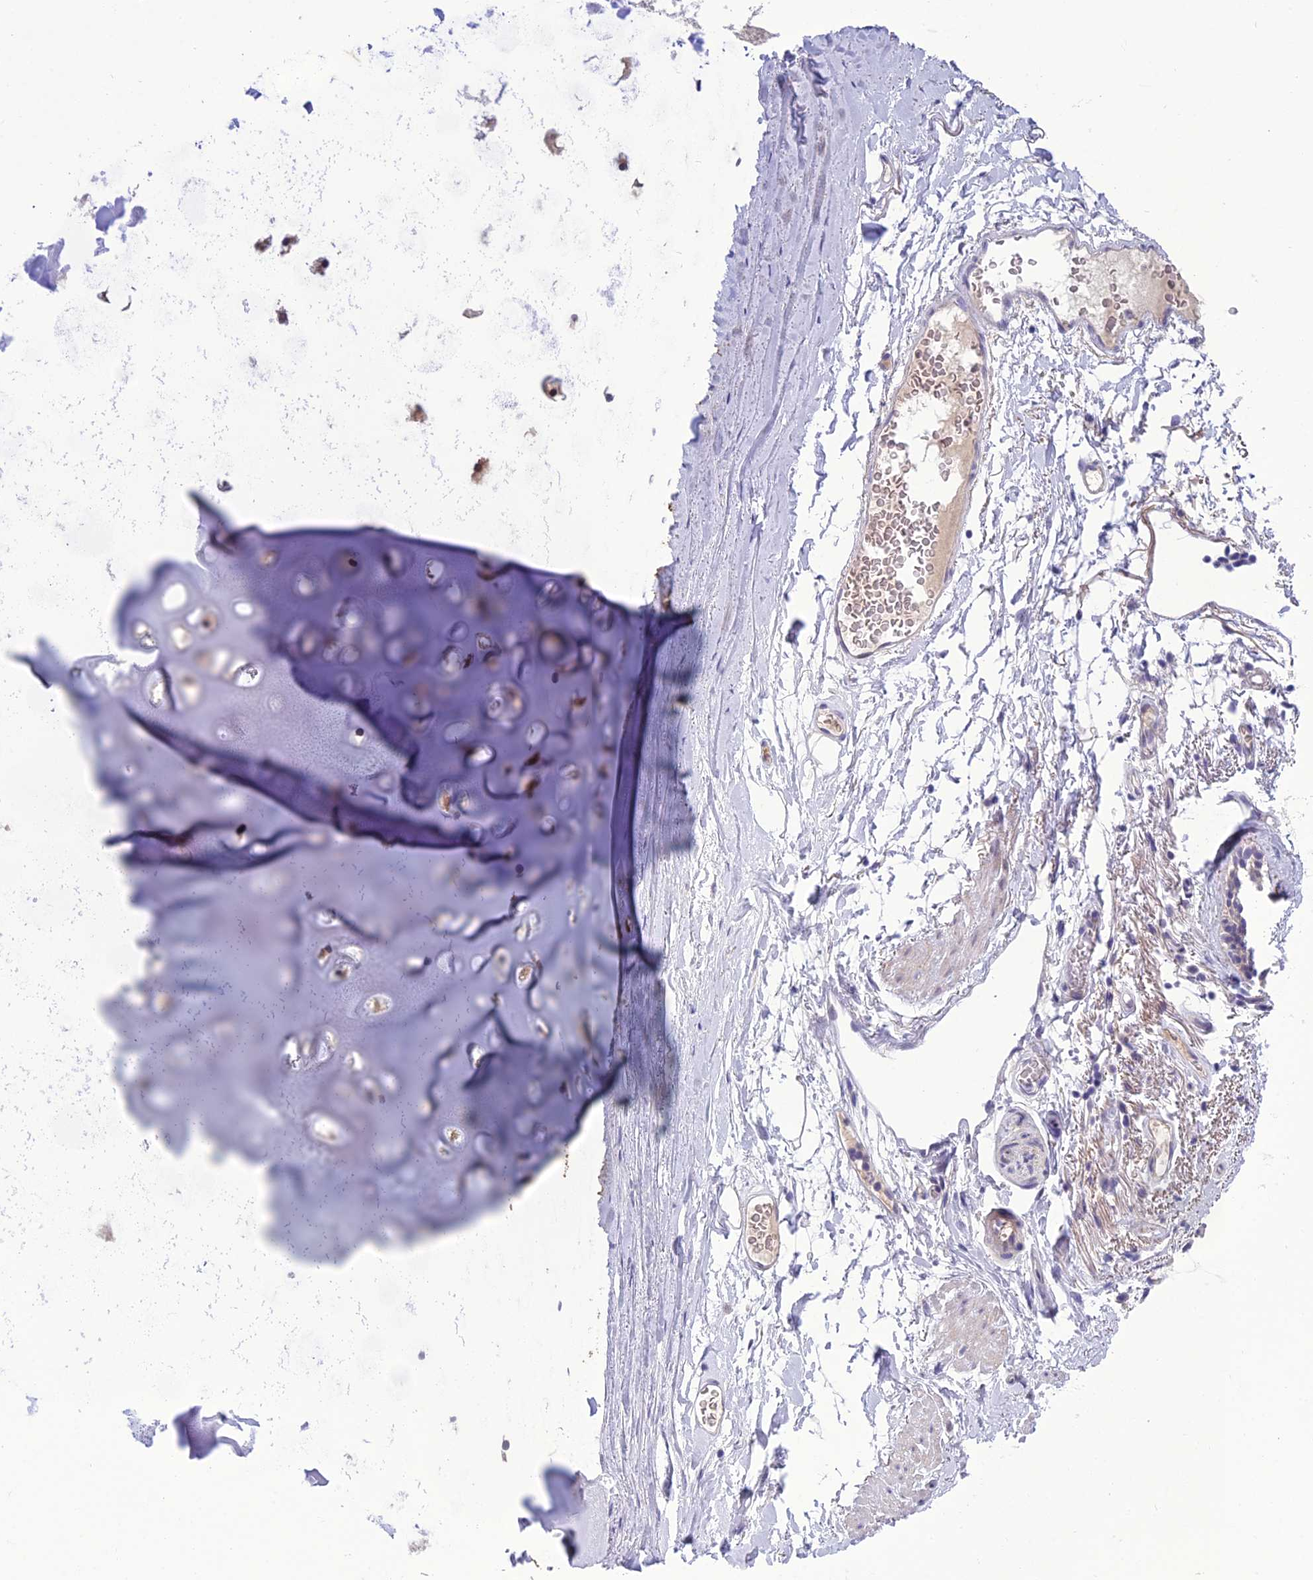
{"staining": {"intensity": "negative", "quantity": "none", "location": "none"}, "tissue": "adipose tissue", "cell_type": "Adipocytes", "image_type": "normal", "snomed": [{"axis": "morphology", "description": "Normal tissue, NOS"}, {"axis": "topography", "description": "Lymph node"}, {"axis": "topography", "description": "Bronchus"}], "caption": "Immunohistochemical staining of normal adipose tissue exhibits no significant positivity in adipocytes.", "gene": "ANKS4B", "patient": {"sex": "male", "age": 63}}